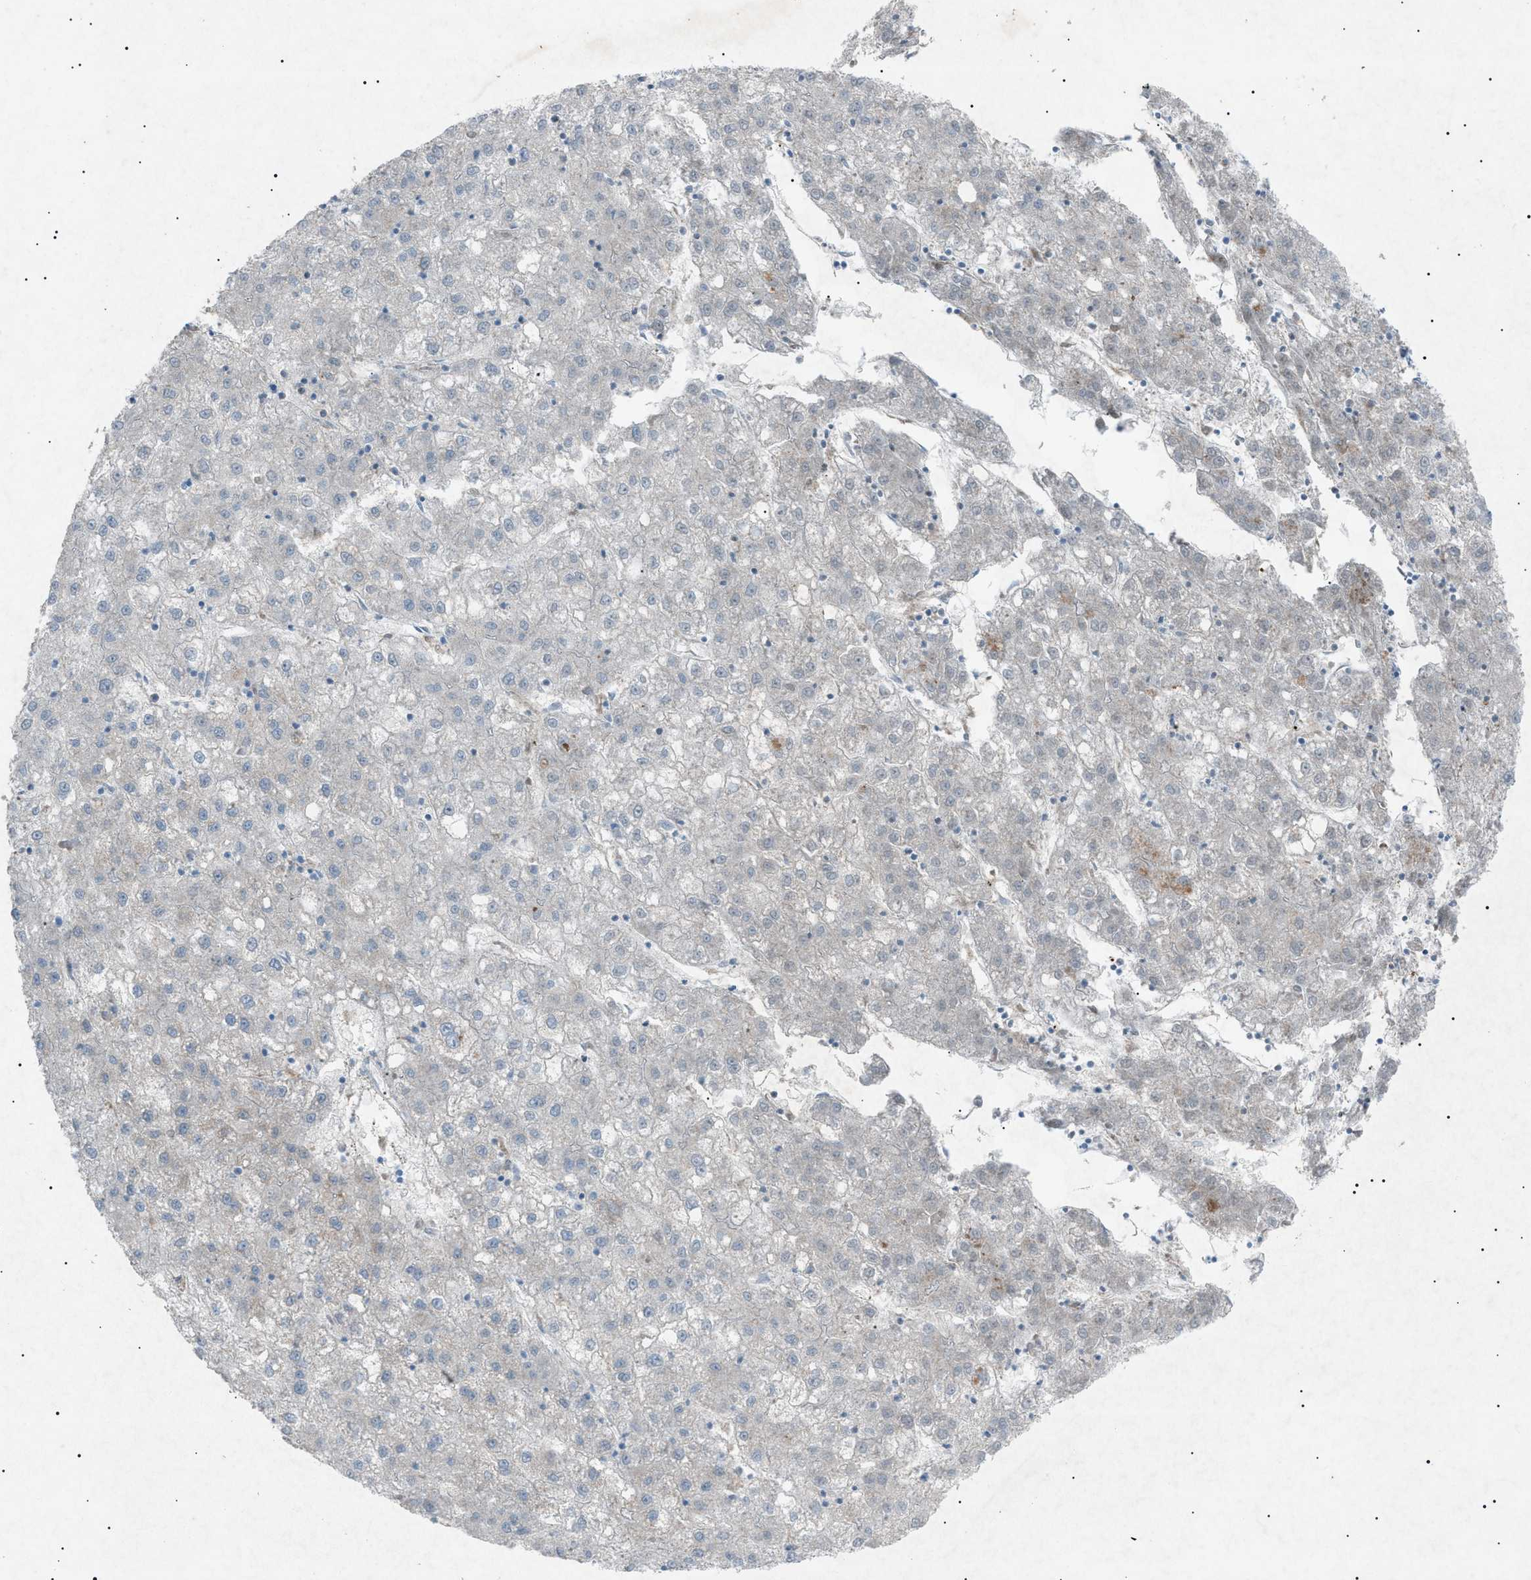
{"staining": {"intensity": "negative", "quantity": "none", "location": "none"}, "tissue": "liver cancer", "cell_type": "Tumor cells", "image_type": "cancer", "snomed": [{"axis": "morphology", "description": "Carcinoma, Hepatocellular, NOS"}, {"axis": "topography", "description": "Liver"}], "caption": "The histopathology image displays no staining of tumor cells in liver hepatocellular carcinoma.", "gene": "BTK", "patient": {"sex": "male", "age": 72}}